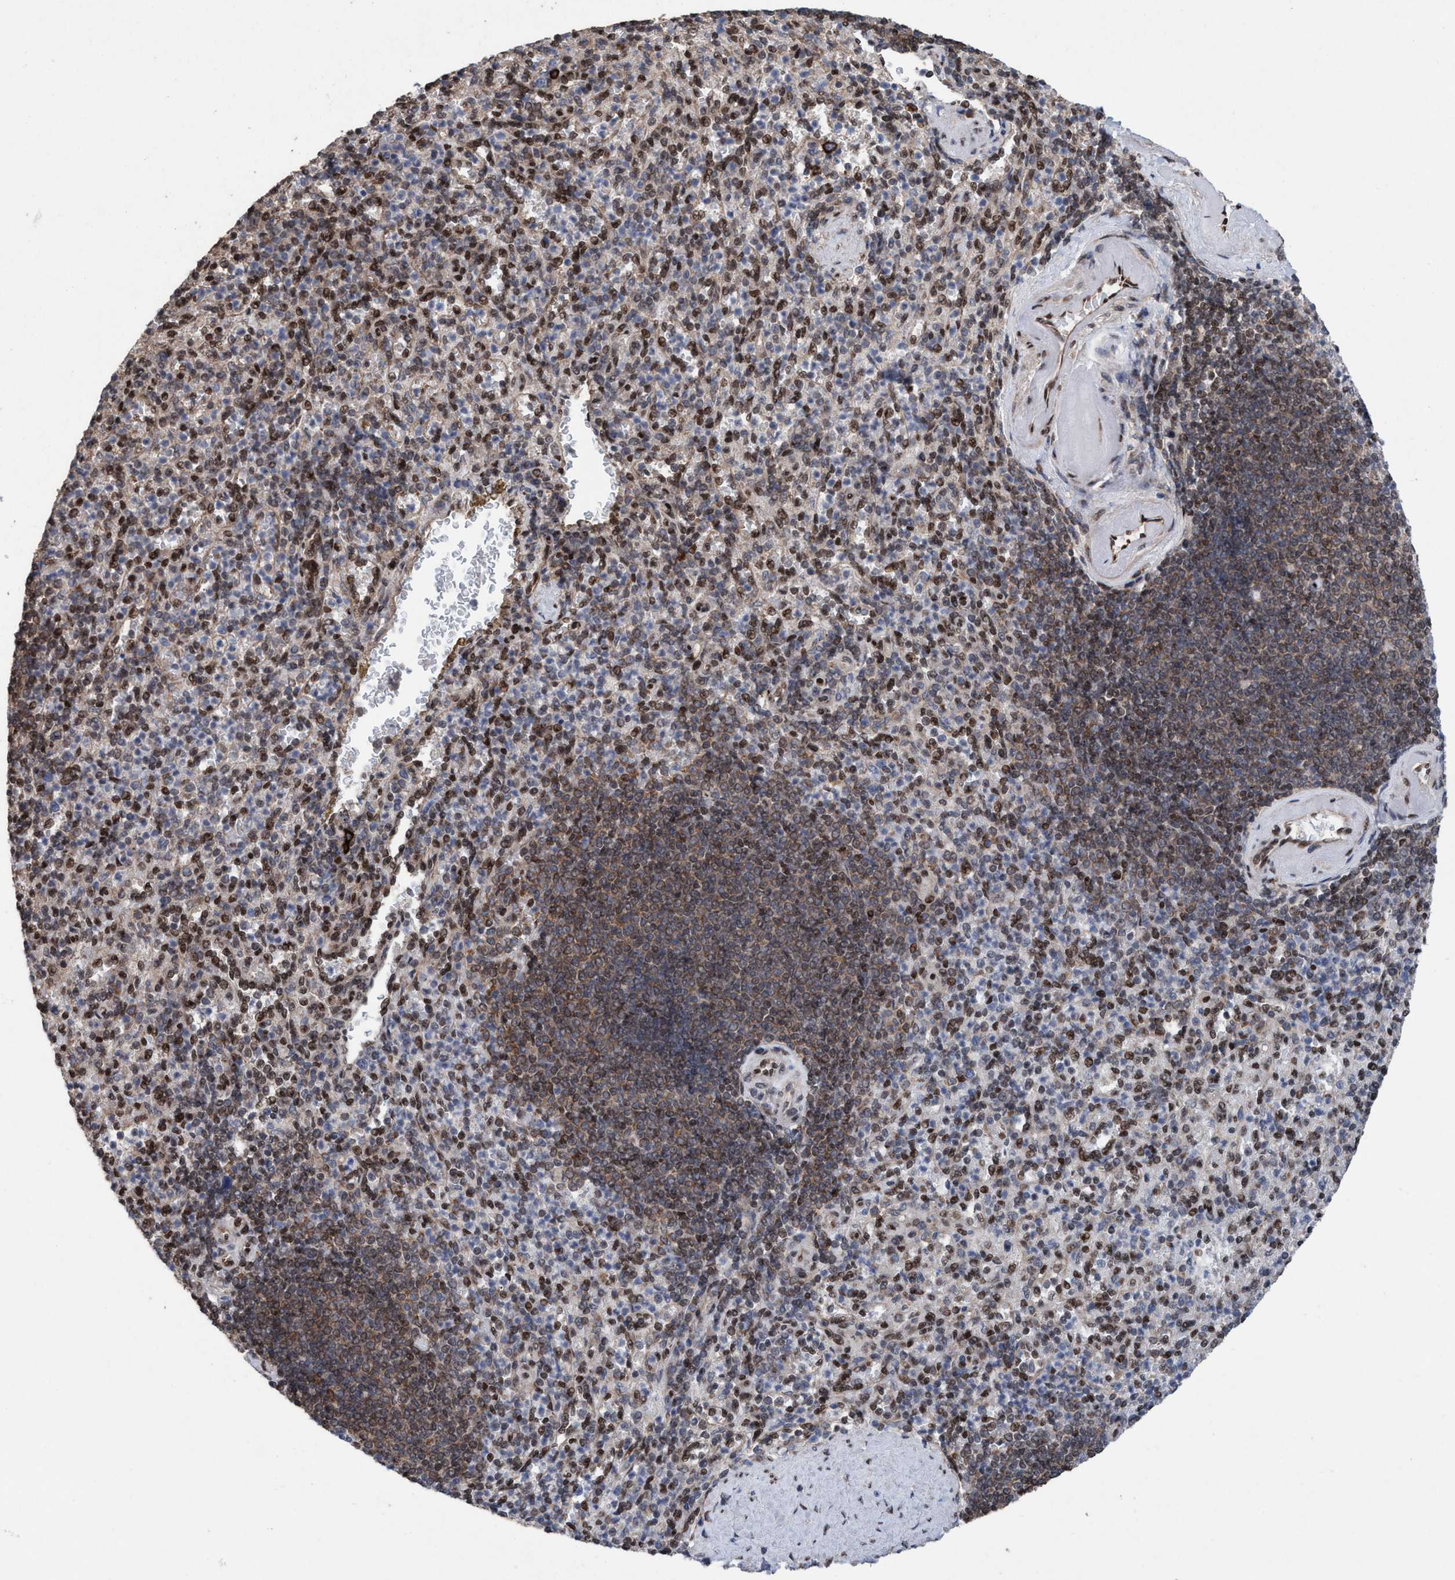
{"staining": {"intensity": "moderate", "quantity": "25%-75%", "location": "nuclear"}, "tissue": "spleen", "cell_type": "Cells in red pulp", "image_type": "normal", "snomed": [{"axis": "morphology", "description": "Normal tissue, NOS"}, {"axis": "topography", "description": "Spleen"}], "caption": "Spleen stained for a protein displays moderate nuclear positivity in cells in red pulp.", "gene": "METAP2", "patient": {"sex": "female", "age": 74}}